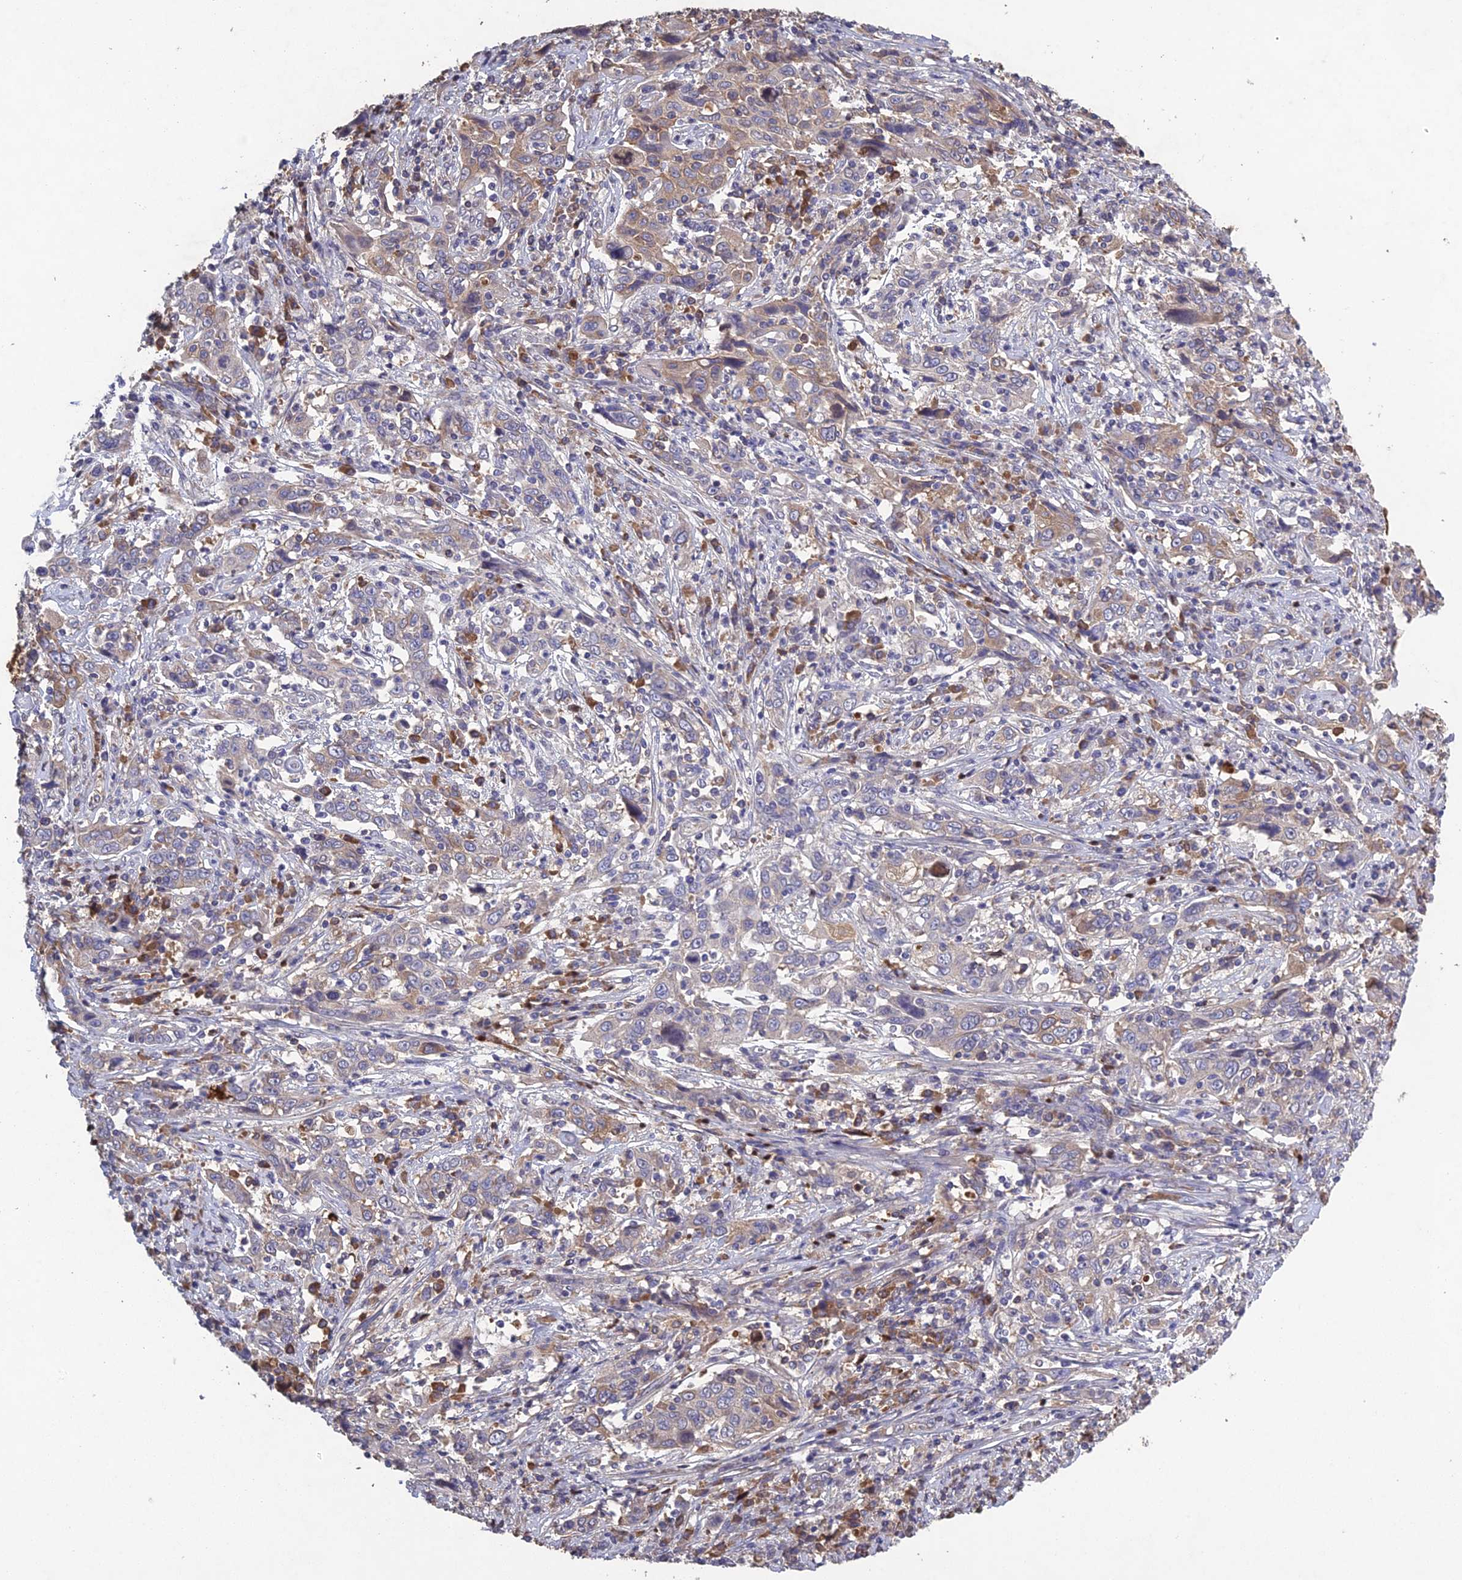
{"staining": {"intensity": "weak", "quantity": "<25%", "location": "cytoplasmic/membranous"}, "tissue": "cervical cancer", "cell_type": "Tumor cells", "image_type": "cancer", "snomed": [{"axis": "morphology", "description": "Squamous cell carcinoma, NOS"}, {"axis": "topography", "description": "Cervix"}], "caption": "An image of human cervical squamous cell carcinoma is negative for staining in tumor cells.", "gene": "SLC39A13", "patient": {"sex": "female", "age": 46}}